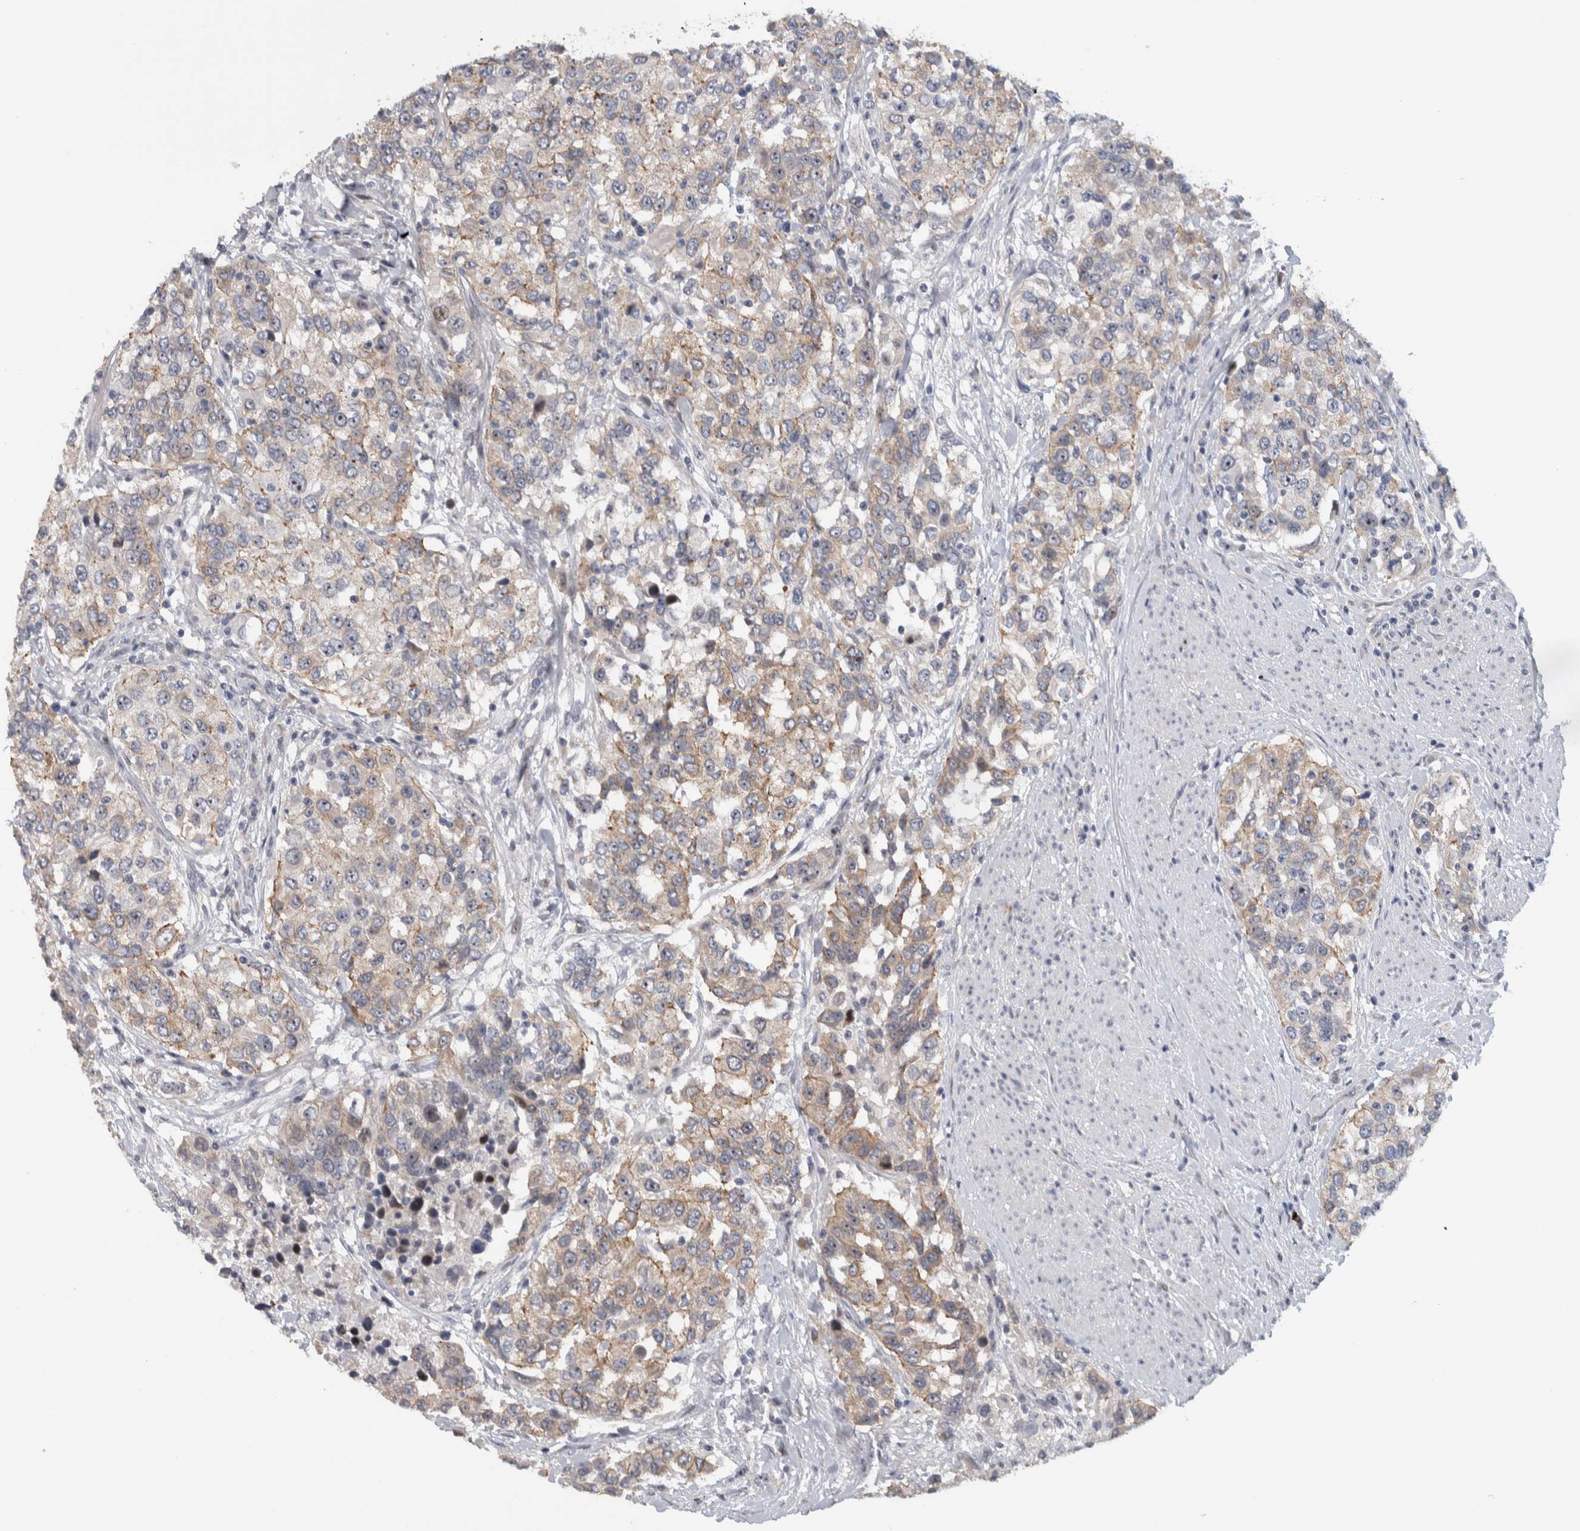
{"staining": {"intensity": "weak", "quantity": "25%-75%", "location": "cytoplasmic/membranous"}, "tissue": "urothelial cancer", "cell_type": "Tumor cells", "image_type": "cancer", "snomed": [{"axis": "morphology", "description": "Urothelial carcinoma, High grade"}, {"axis": "topography", "description": "Urinary bladder"}], "caption": "There is low levels of weak cytoplasmic/membranous staining in tumor cells of urothelial cancer, as demonstrated by immunohistochemical staining (brown color).", "gene": "PRRG4", "patient": {"sex": "female", "age": 80}}